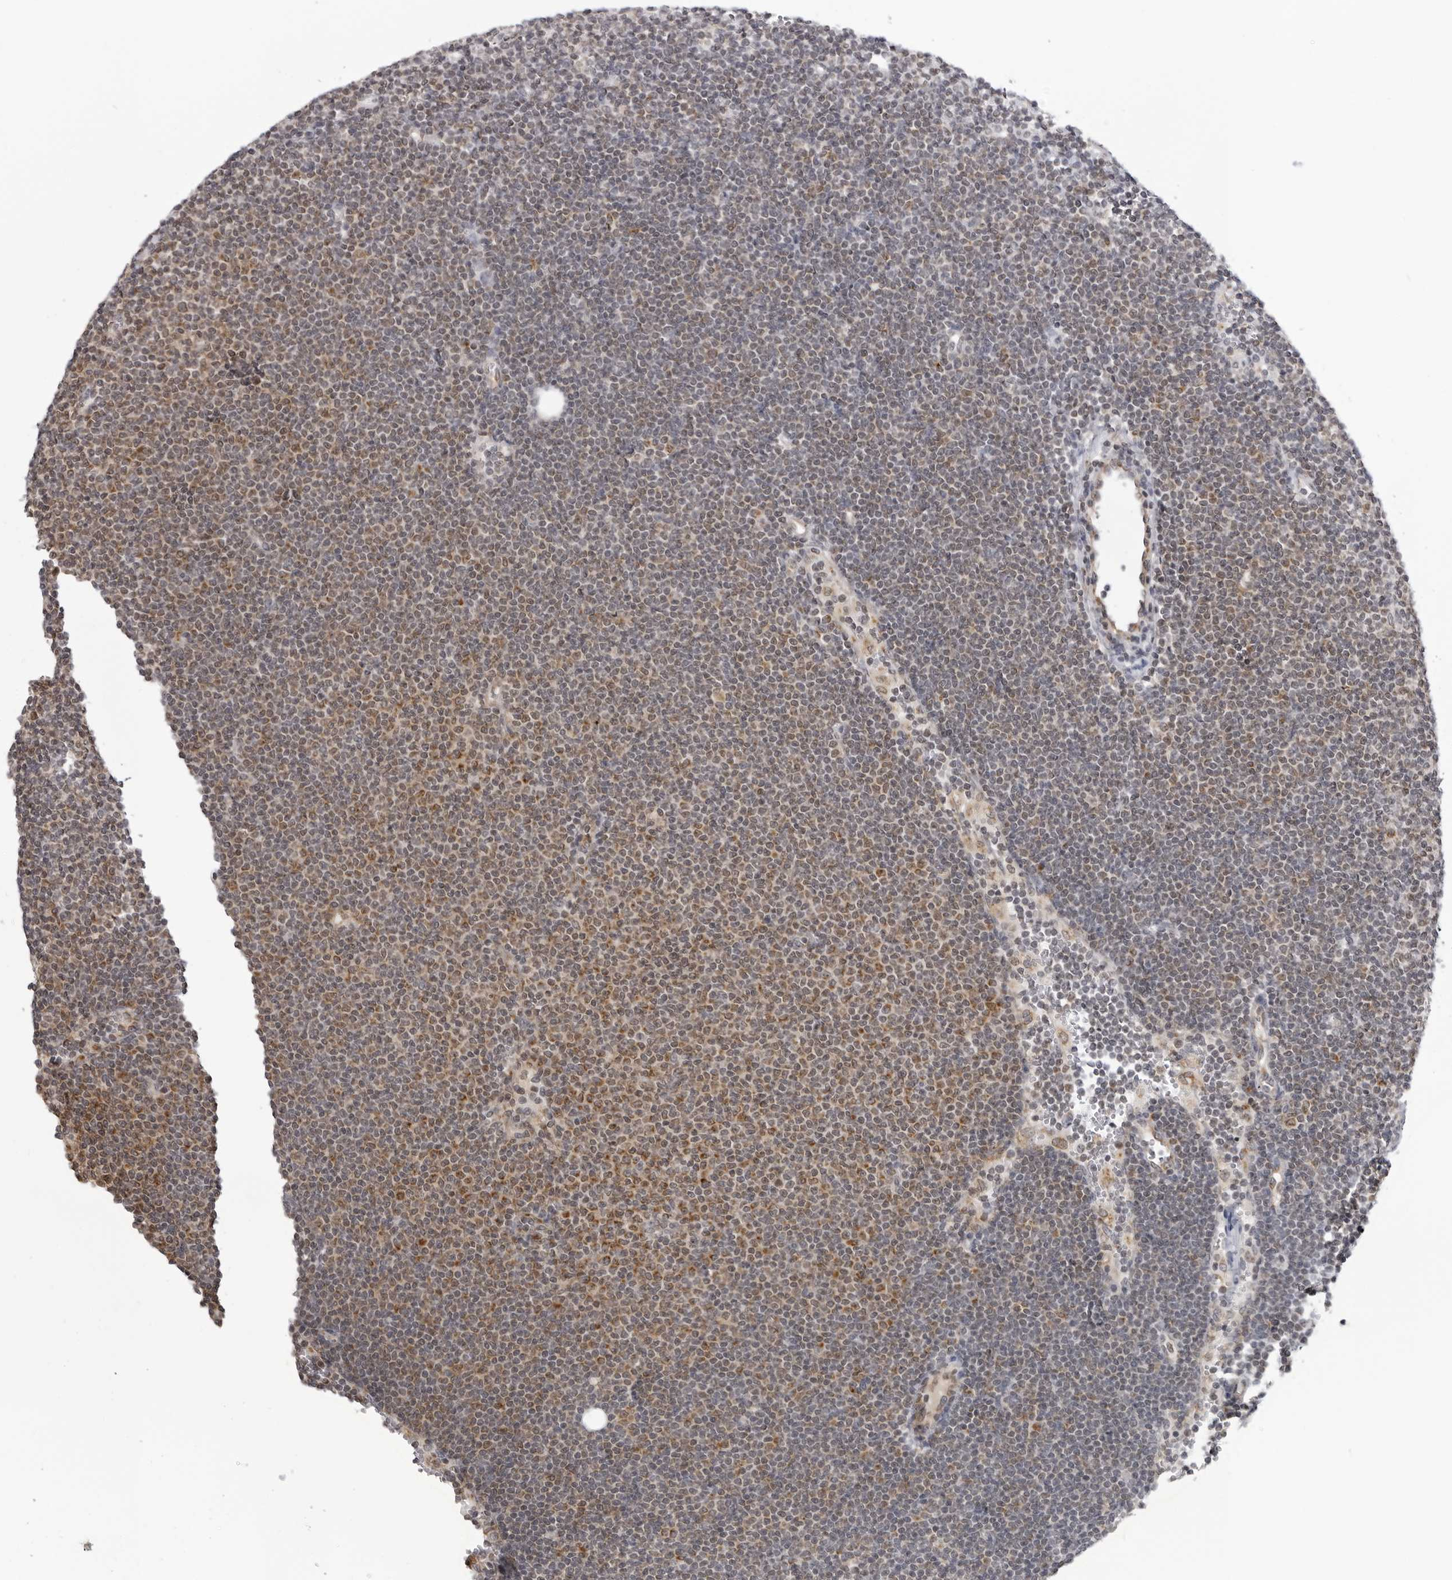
{"staining": {"intensity": "weak", "quantity": "25%-75%", "location": "cytoplasmic/membranous"}, "tissue": "lymphoma", "cell_type": "Tumor cells", "image_type": "cancer", "snomed": [{"axis": "morphology", "description": "Malignant lymphoma, non-Hodgkin's type, Low grade"}, {"axis": "topography", "description": "Lymph node"}], "caption": "This is a histology image of immunohistochemistry (IHC) staining of low-grade malignant lymphoma, non-Hodgkin's type, which shows weak staining in the cytoplasmic/membranous of tumor cells.", "gene": "MRPS15", "patient": {"sex": "female", "age": 53}}